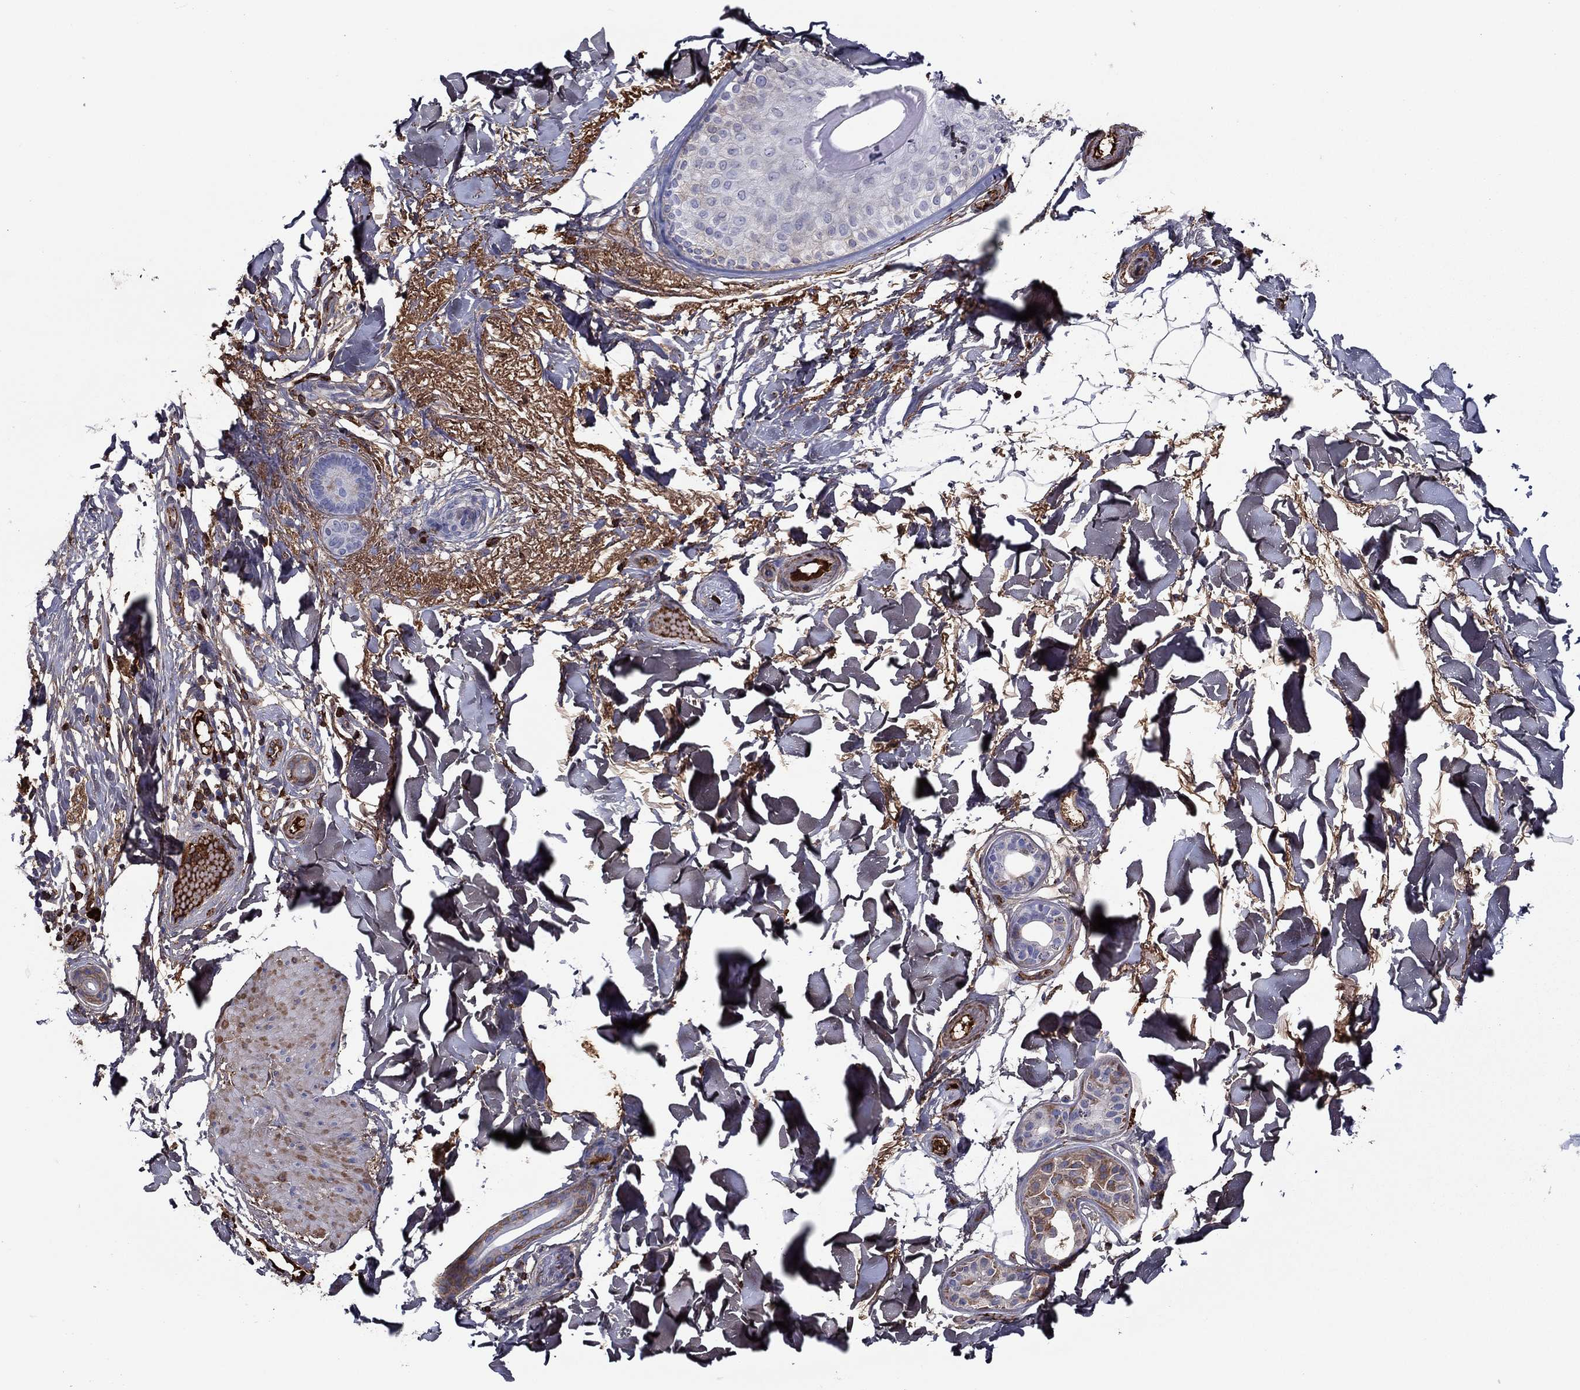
{"staining": {"intensity": "moderate", "quantity": "25%-75%", "location": "cytoplasmic/membranous"}, "tissue": "skin cancer", "cell_type": "Tumor cells", "image_type": "cancer", "snomed": [{"axis": "morphology", "description": "Normal tissue, NOS"}, {"axis": "morphology", "description": "Basal cell carcinoma"}, {"axis": "topography", "description": "Skin"}], "caption": "A high-resolution image shows IHC staining of skin cancer, which exhibits moderate cytoplasmic/membranous positivity in about 25%-75% of tumor cells.", "gene": "HPX", "patient": {"sex": "male", "age": 84}}